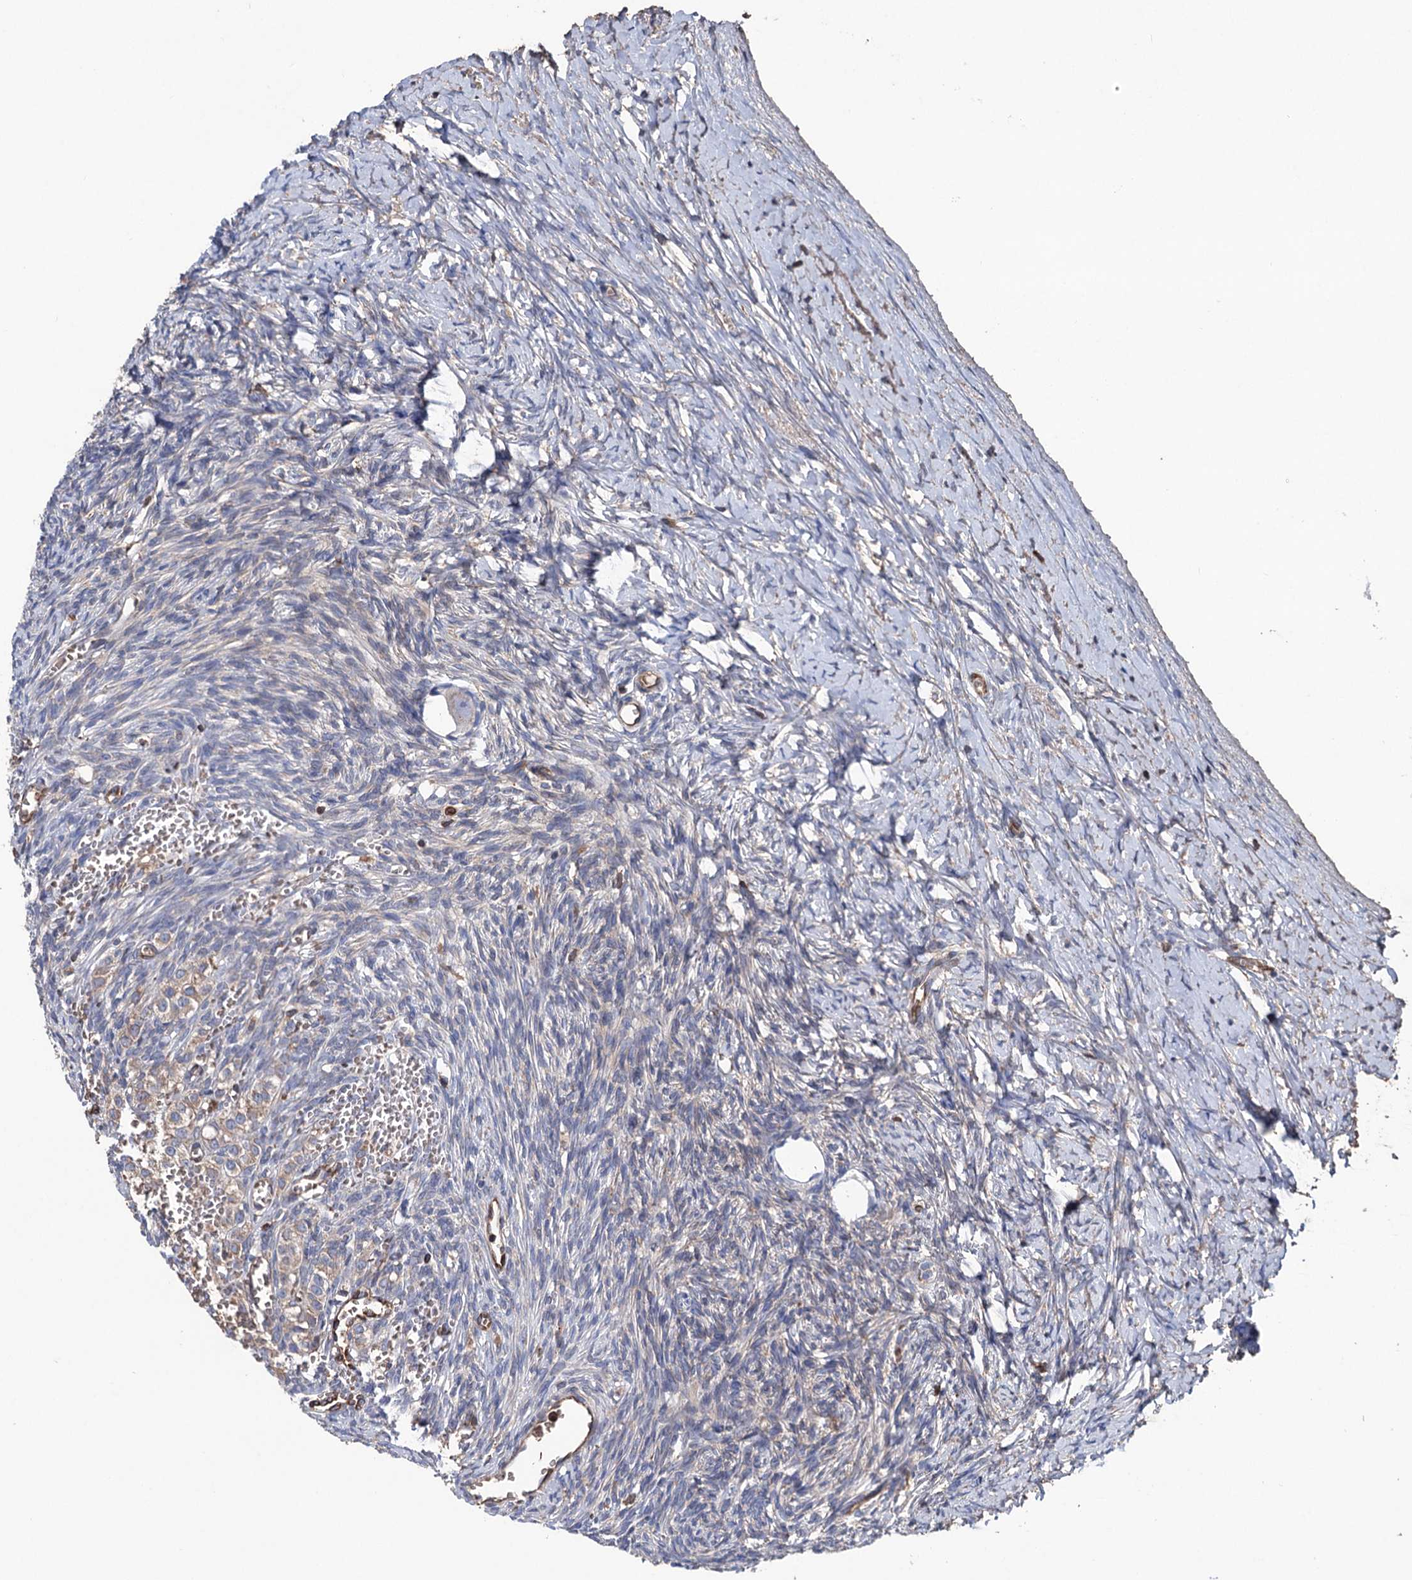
{"staining": {"intensity": "weak", "quantity": "<25%", "location": "cytoplasmic/membranous"}, "tissue": "ovary", "cell_type": "Follicle cells", "image_type": "normal", "snomed": [{"axis": "morphology", "description": "Normal tissue, NOS"}, {"axis": "morphology", "description": "Developmental malformation"}, {"axis": "topography", "description": "Ovary"}], "caption": "This micrograph is of normal ovary stained with immunohistochemistry (IHC) to label a protein in brown with the nuclei are counter-stained blue. There is no positivity in follicle cells.", "gene": "STING1", "patient": {"sex": "female", "age": 39}}